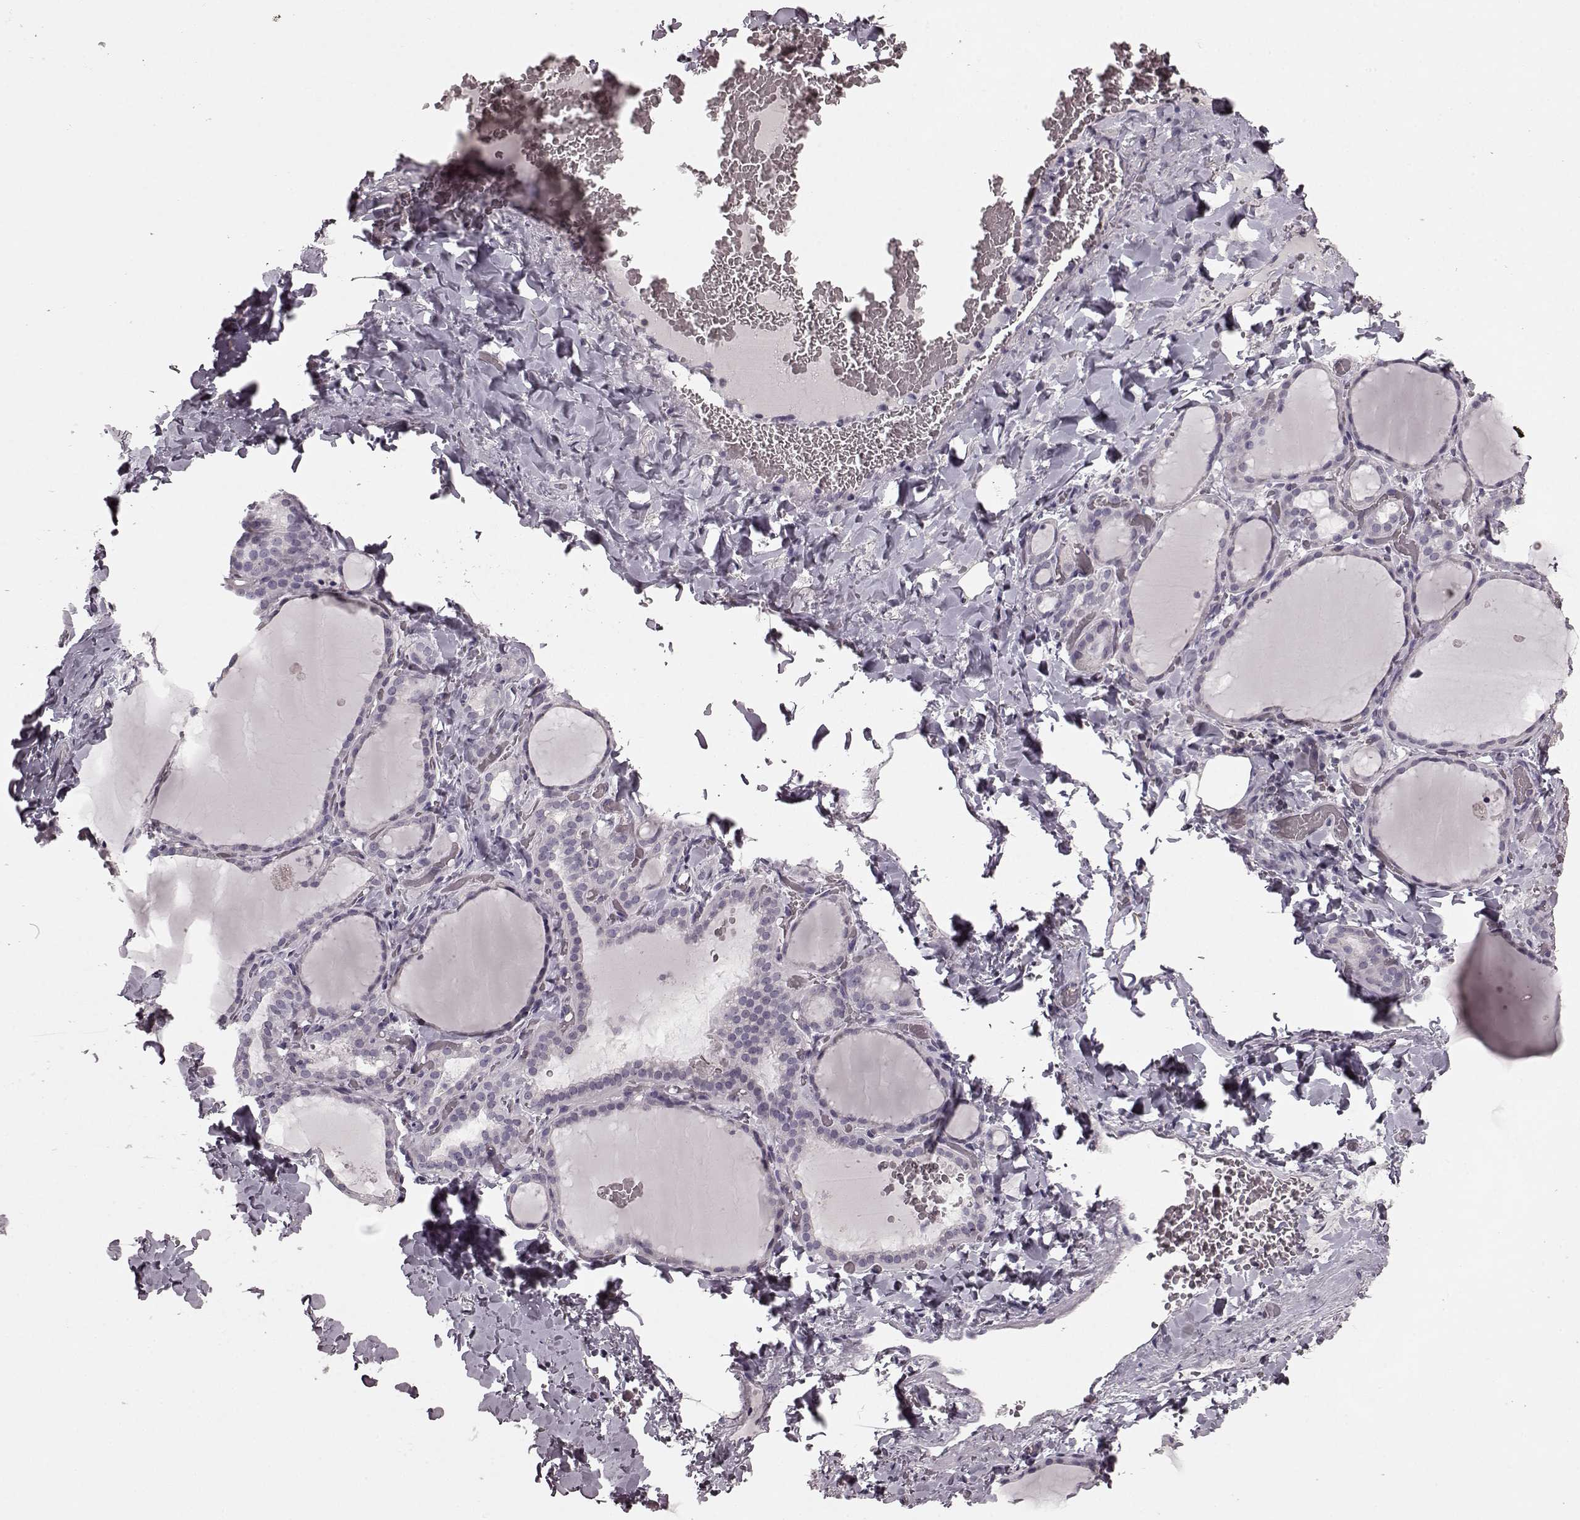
{"staining": {"intensity": "negative", "quantity": "none", "location": "none"}, "tissue": "thyroid gland", "cell_type": "Glandular cells", "image_type": "normal", "snomed": [{"axis": "morphology", "description": "Normal tissue, NOS"}, {"axis": "topography", "description": "Thyroid gland"}], "caption": "IHC micrograph of benign thyroid gland: human thyroid gland stained with DAB (3,3'-diaminobenzidine) displays no significant protein expression in glandular cells.", "gene": "CD28", "patient": {"sex": "female", "age": 22}}